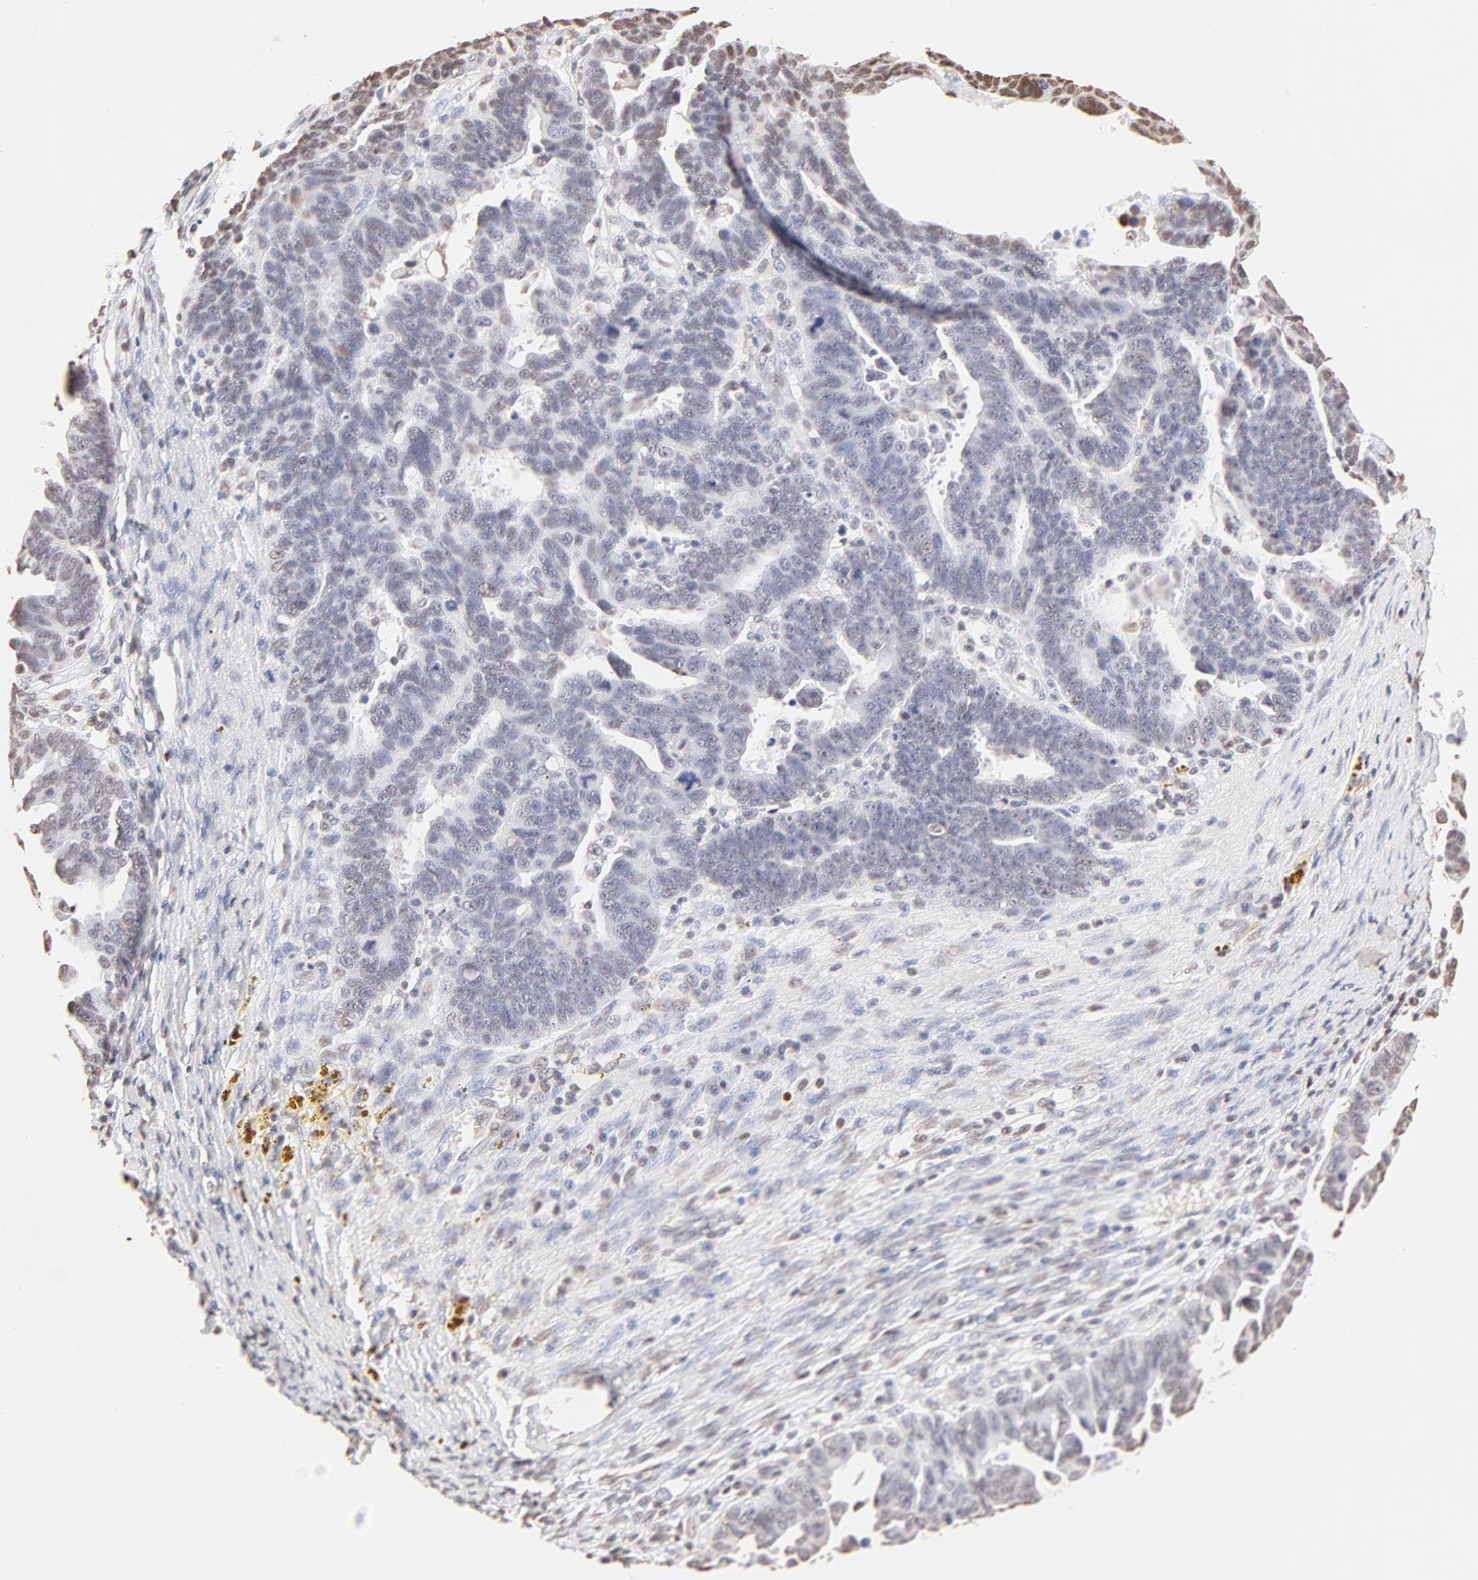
{"staining": {"intensity": "weak", "quantity": "<25%", "location": "nuclear"}, "tissue": "ovarian cancer", "cell_type": "Tumor cells", "image_type": "cancer", "snomed": [{"axis": "morphology", "description": "Carcinoma, endometroid"}, {"axis": "morphology", "description": "Cystadenocarcinoma, serous, NOS"}, {"axis": "topography", "description": "Ovary"}], "caption": "Immunohistochemical staining of ovarian cancer (serous cystadenocarcinoma) shows no significant staining in tumor cells.", "gene": "ZNF540", "patient": {"sex": "female", "age": 45}}